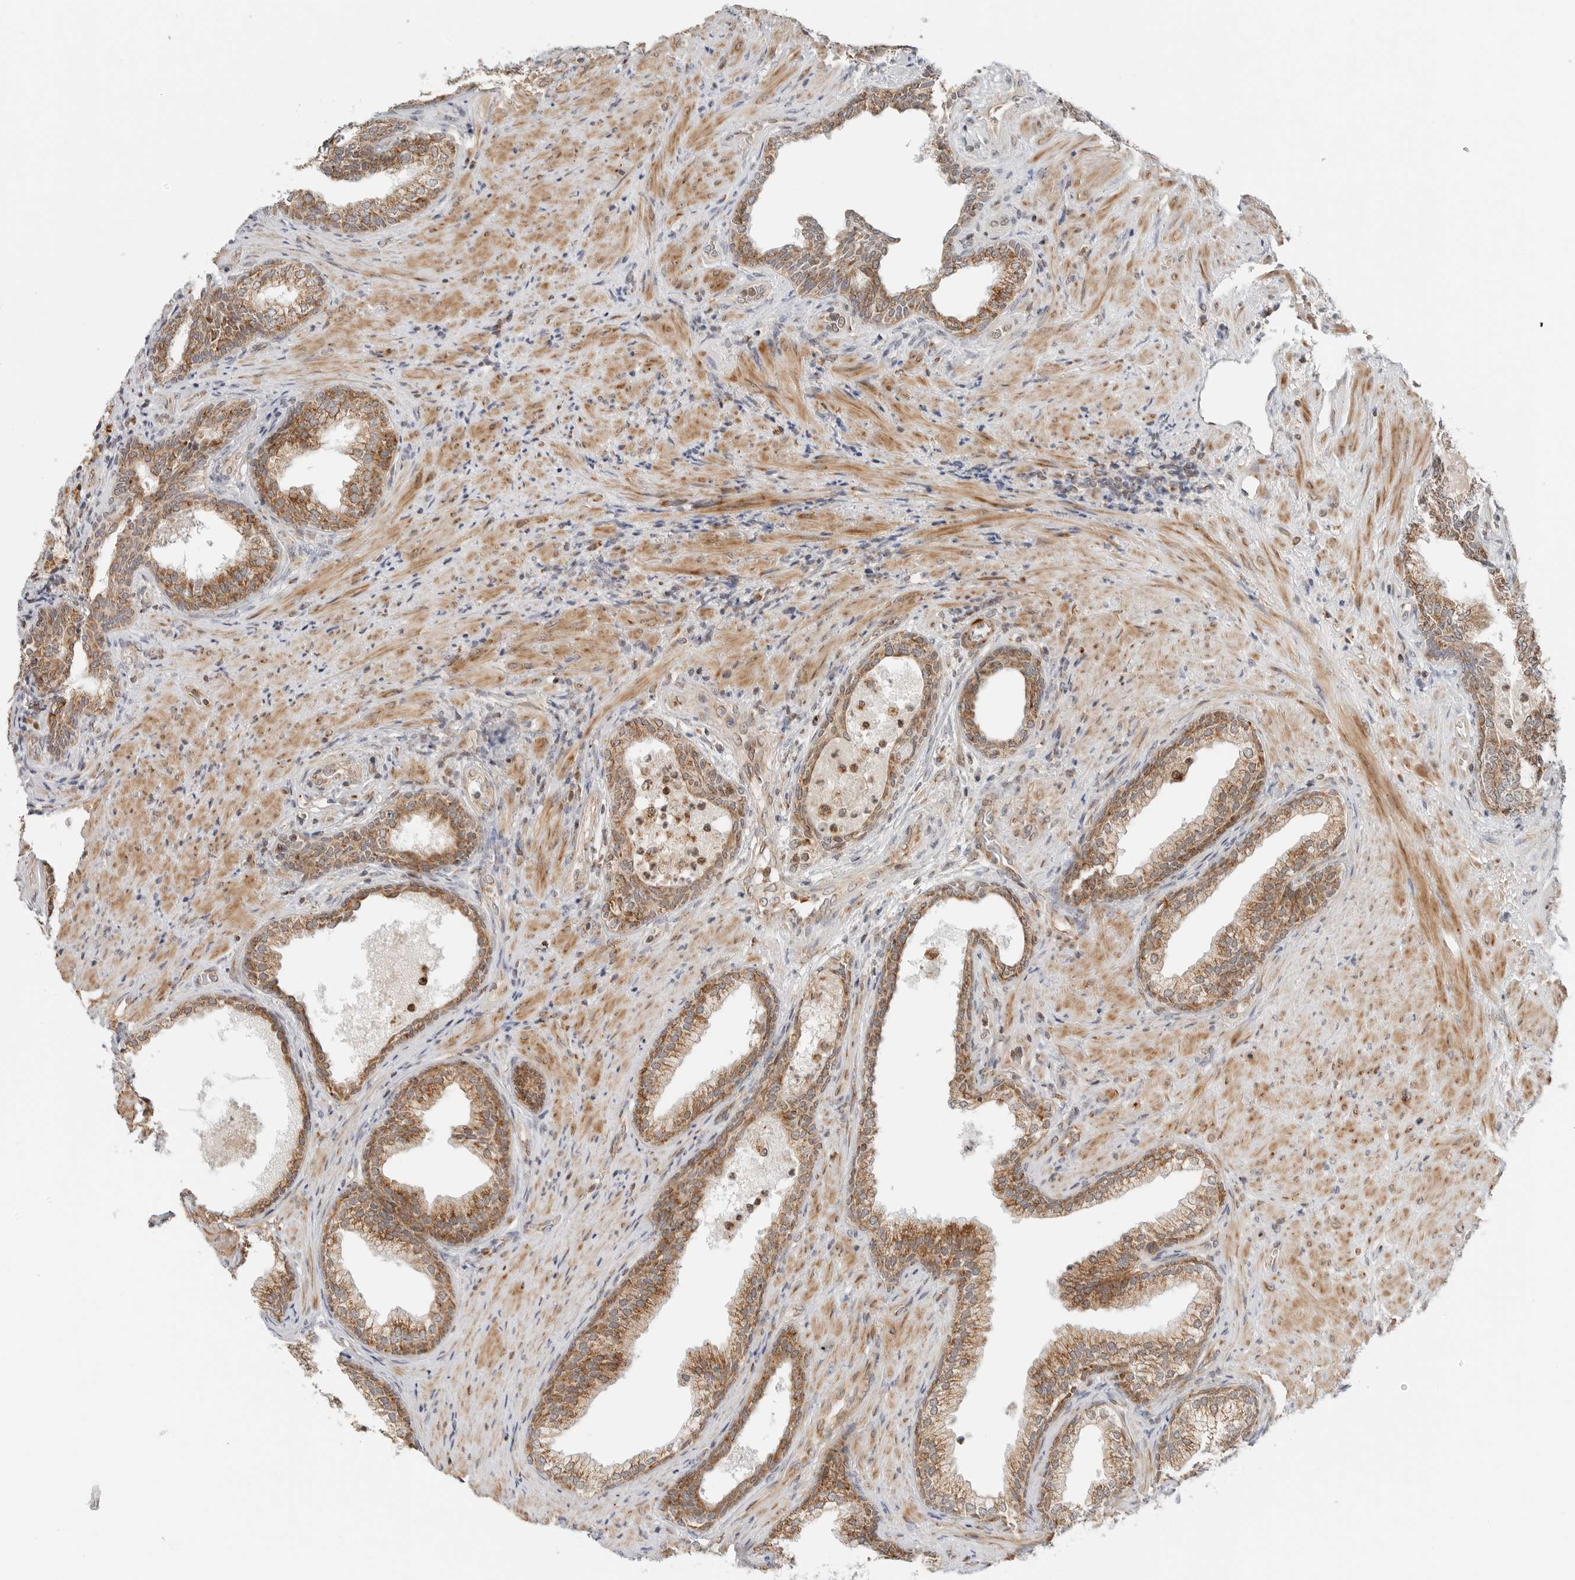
{"staining": {"intensity": "moderate", "quantity": ">75%", "location": "cytoplasmic/membranous"}, "tissue": "prostate", "cell_type": "Glandular cells", "image_type": "normal", "snomed": [{"axis": "morphology", "description": "Normal tissue, NOS"}, {"axis": "topography", "description": "Prostate"}], "caption": "The immunohistochemical stain labels moderate cytoplasmic/membranous positivity in glandular cells of unremarkable prostate.", "gene": "DYRK4", "patient": {"sex": "male", "age": 76}}